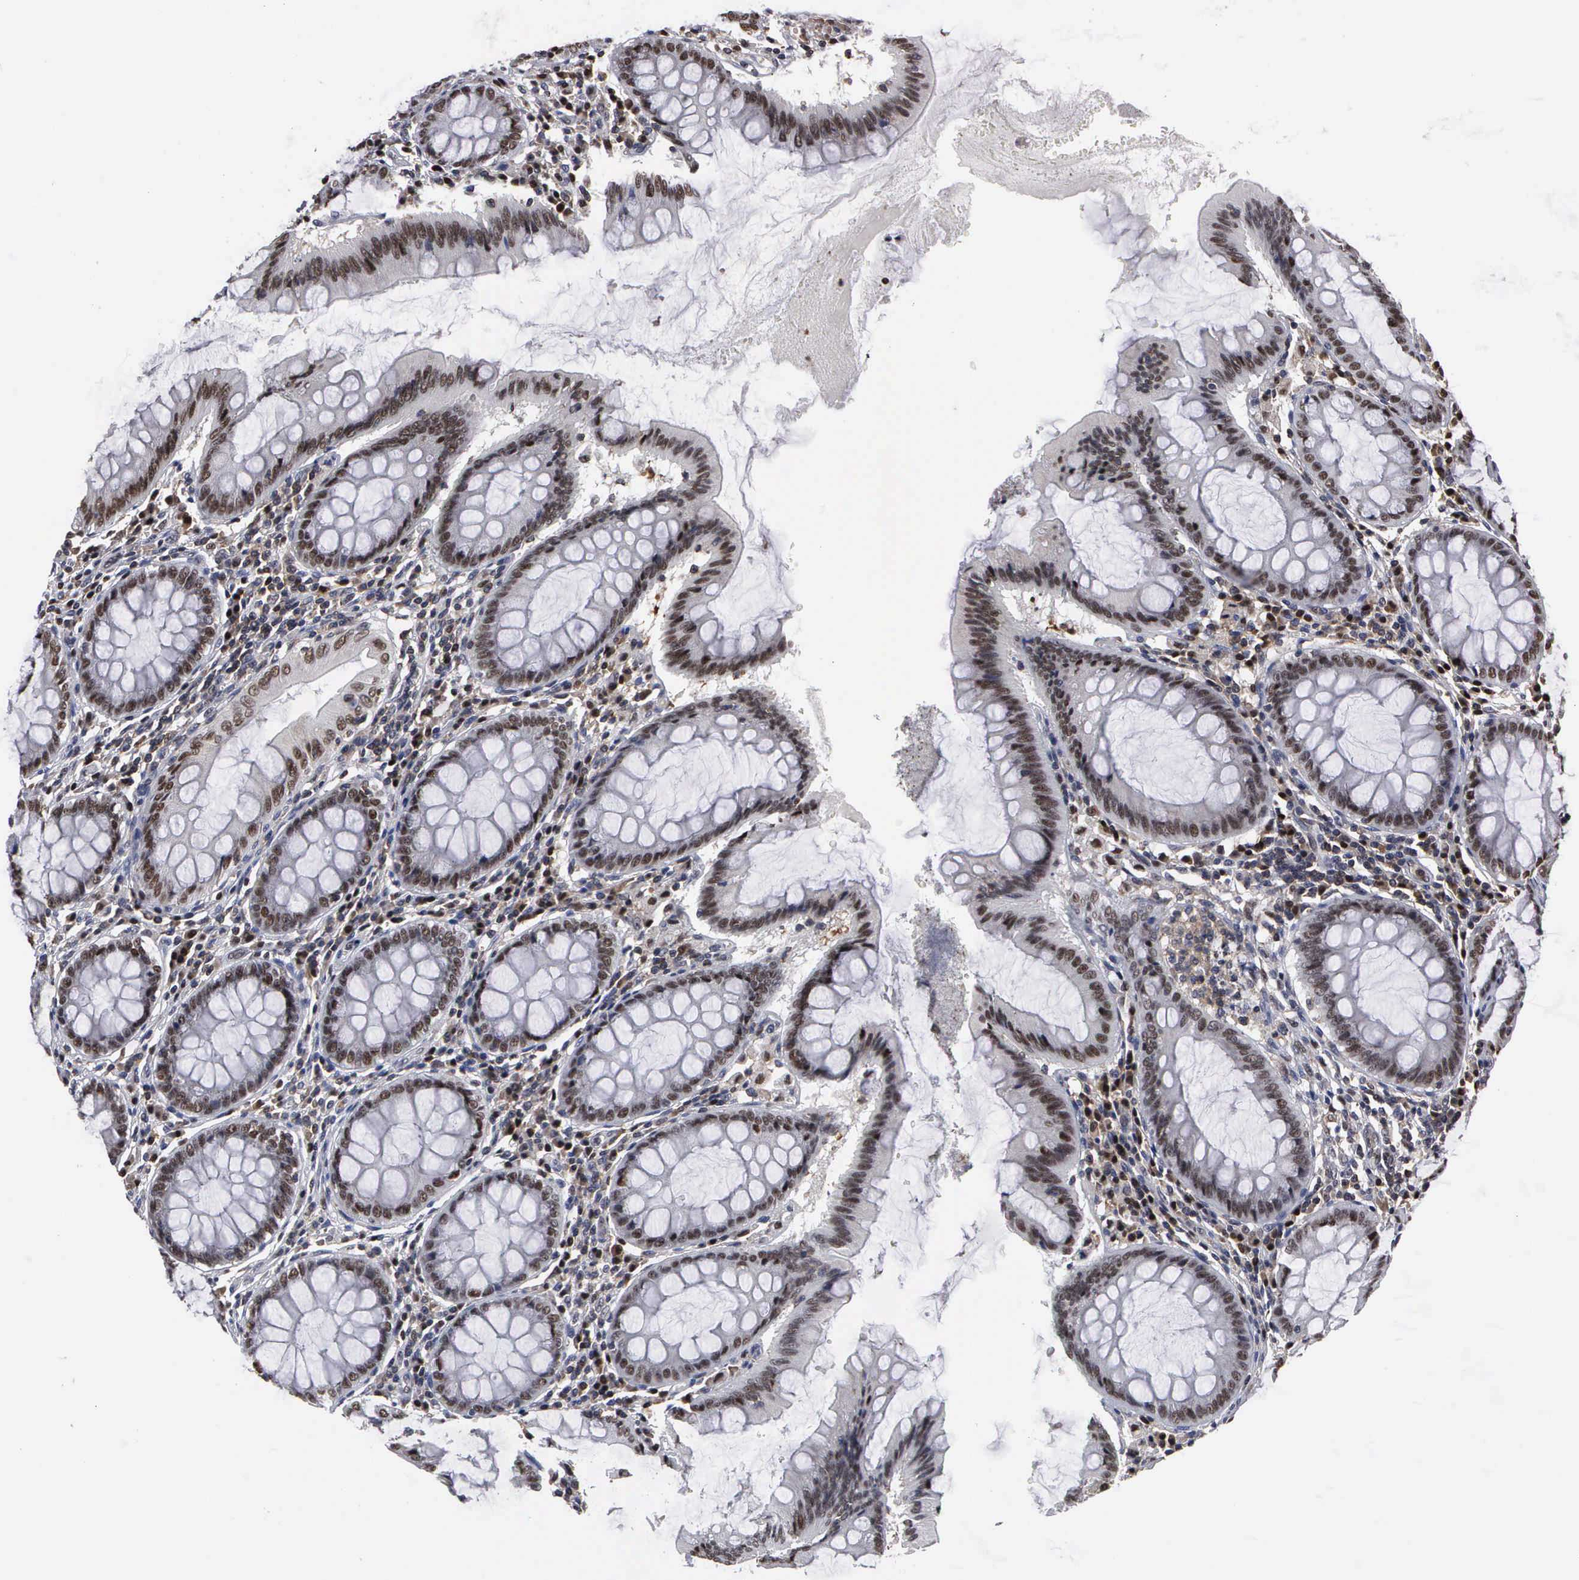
{"staining": {"intensity": "moderate", "quantity": ">75%", "location": "nuclear"}, "tissue": "colon", "cell_type": "Endothelial cells", "image_type": "normal", "snomed": [{"axis": "morphology", "description": "Normal tissue, NOS"}, {"axis": "topography", "description": "Colon"}], "caption": "Colon was stained to show a protein in brown. There is medium levels of moderate nuclear staining in approximately >75% of endothelial cells. Nuclei are stained in blue.", "gene": "TRMT5", "patient": {"sex": "male", "age": 62}}